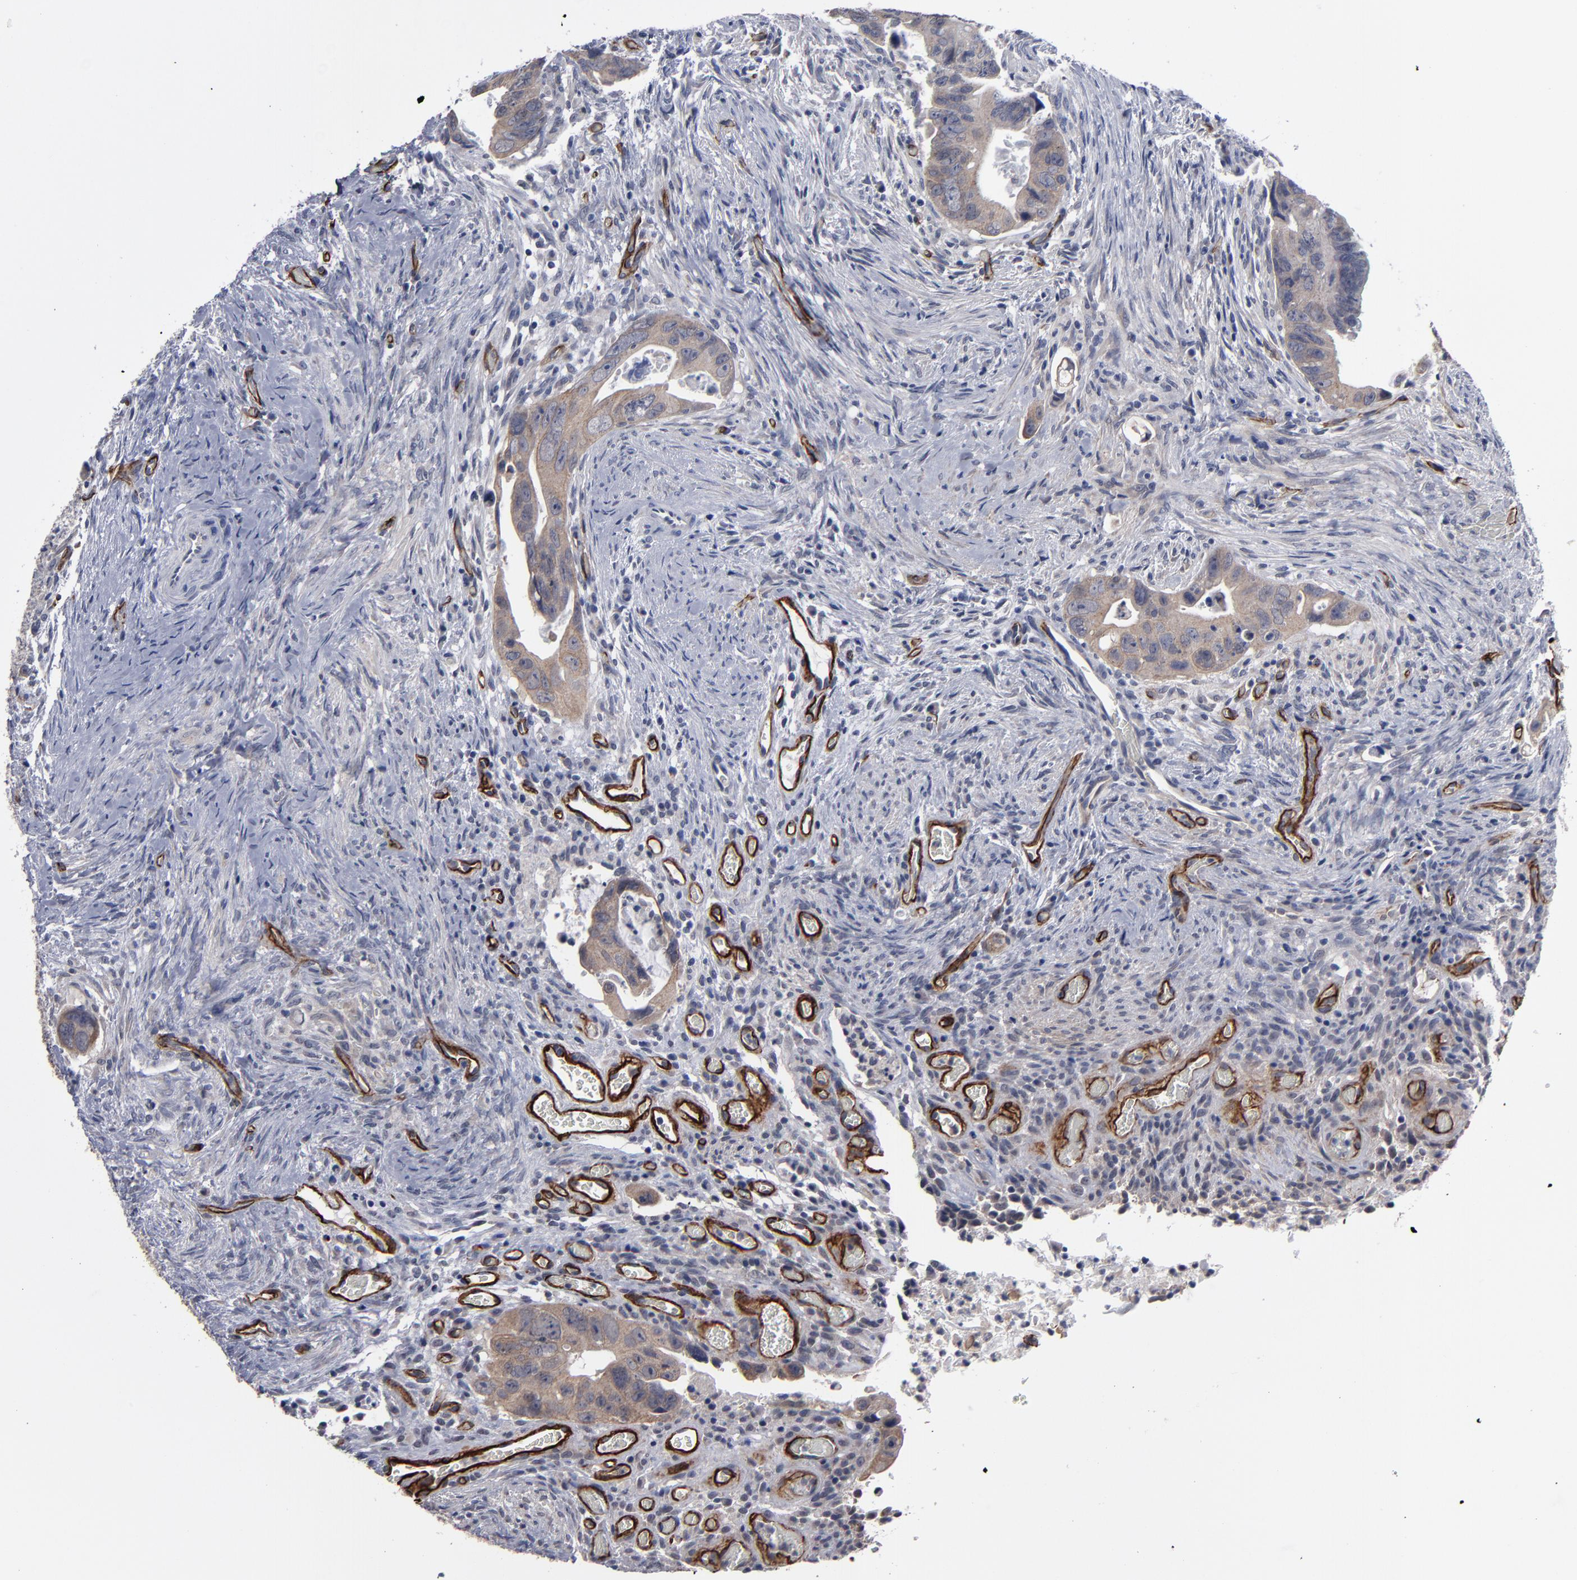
{"staining": {"intensity": "moderate", "quantity": ">75%", "location": "cytoplasmic/membranous"}, "tissue": "colorectal cancer", "cell_type": "Tumor cells", "image_type": "cancer", "snomed": [{"axis": "morphology", "description": "Adenocarcinoma, NOS"}, {"axis": "topography", "description": "Rectum"}], "caption": "The image exhibits immunohistochemical staining of adenocarcinoma (colorectal). There is moderate cytoplasmic/membranous staining is present in about >75% of tumor cells. Nuclei are stained in blue.", "gene": "ZNF175", "patient": {"sex": "male", "age": 53}}